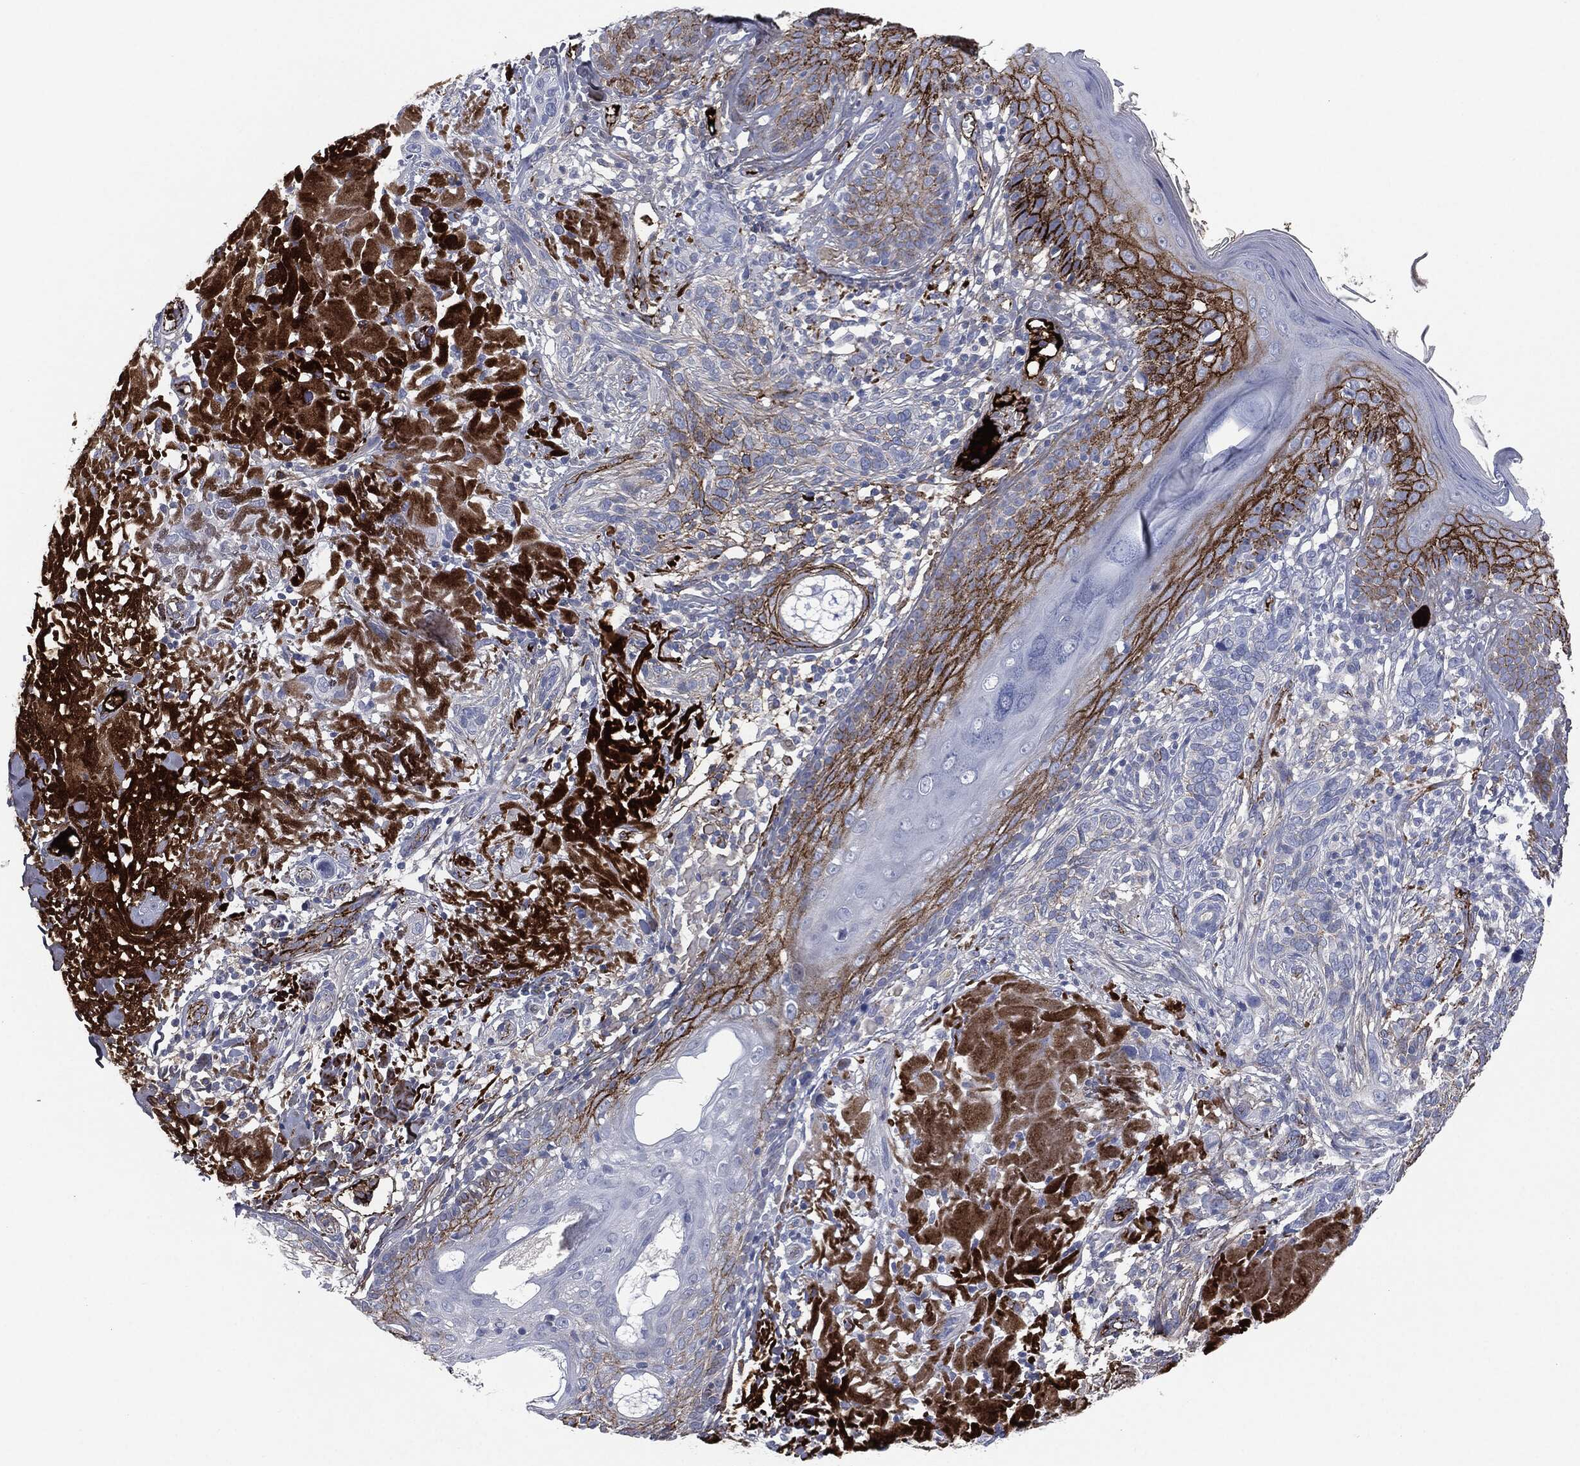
{"staining": {"intensity": "moderate", "quantity": "<25%", "location": "cytoplasmic/membranous"}, "tissue": "skin cancer", "cell_type": "Tumor cells", "image_type": "cancer", "snomed": [{"axis": "morphology", "description": "Basal cell carcinoma"}, {"axis": "topography", "description": "Skin"}], "caption": "Tumor cells show low levels of moderate cytoplasmic/membranous staining in about <25% of cells in skin cancer (basal cell carcinoma).", "gene": "APOB", "patient": {"sex": "male", "age": 91}}